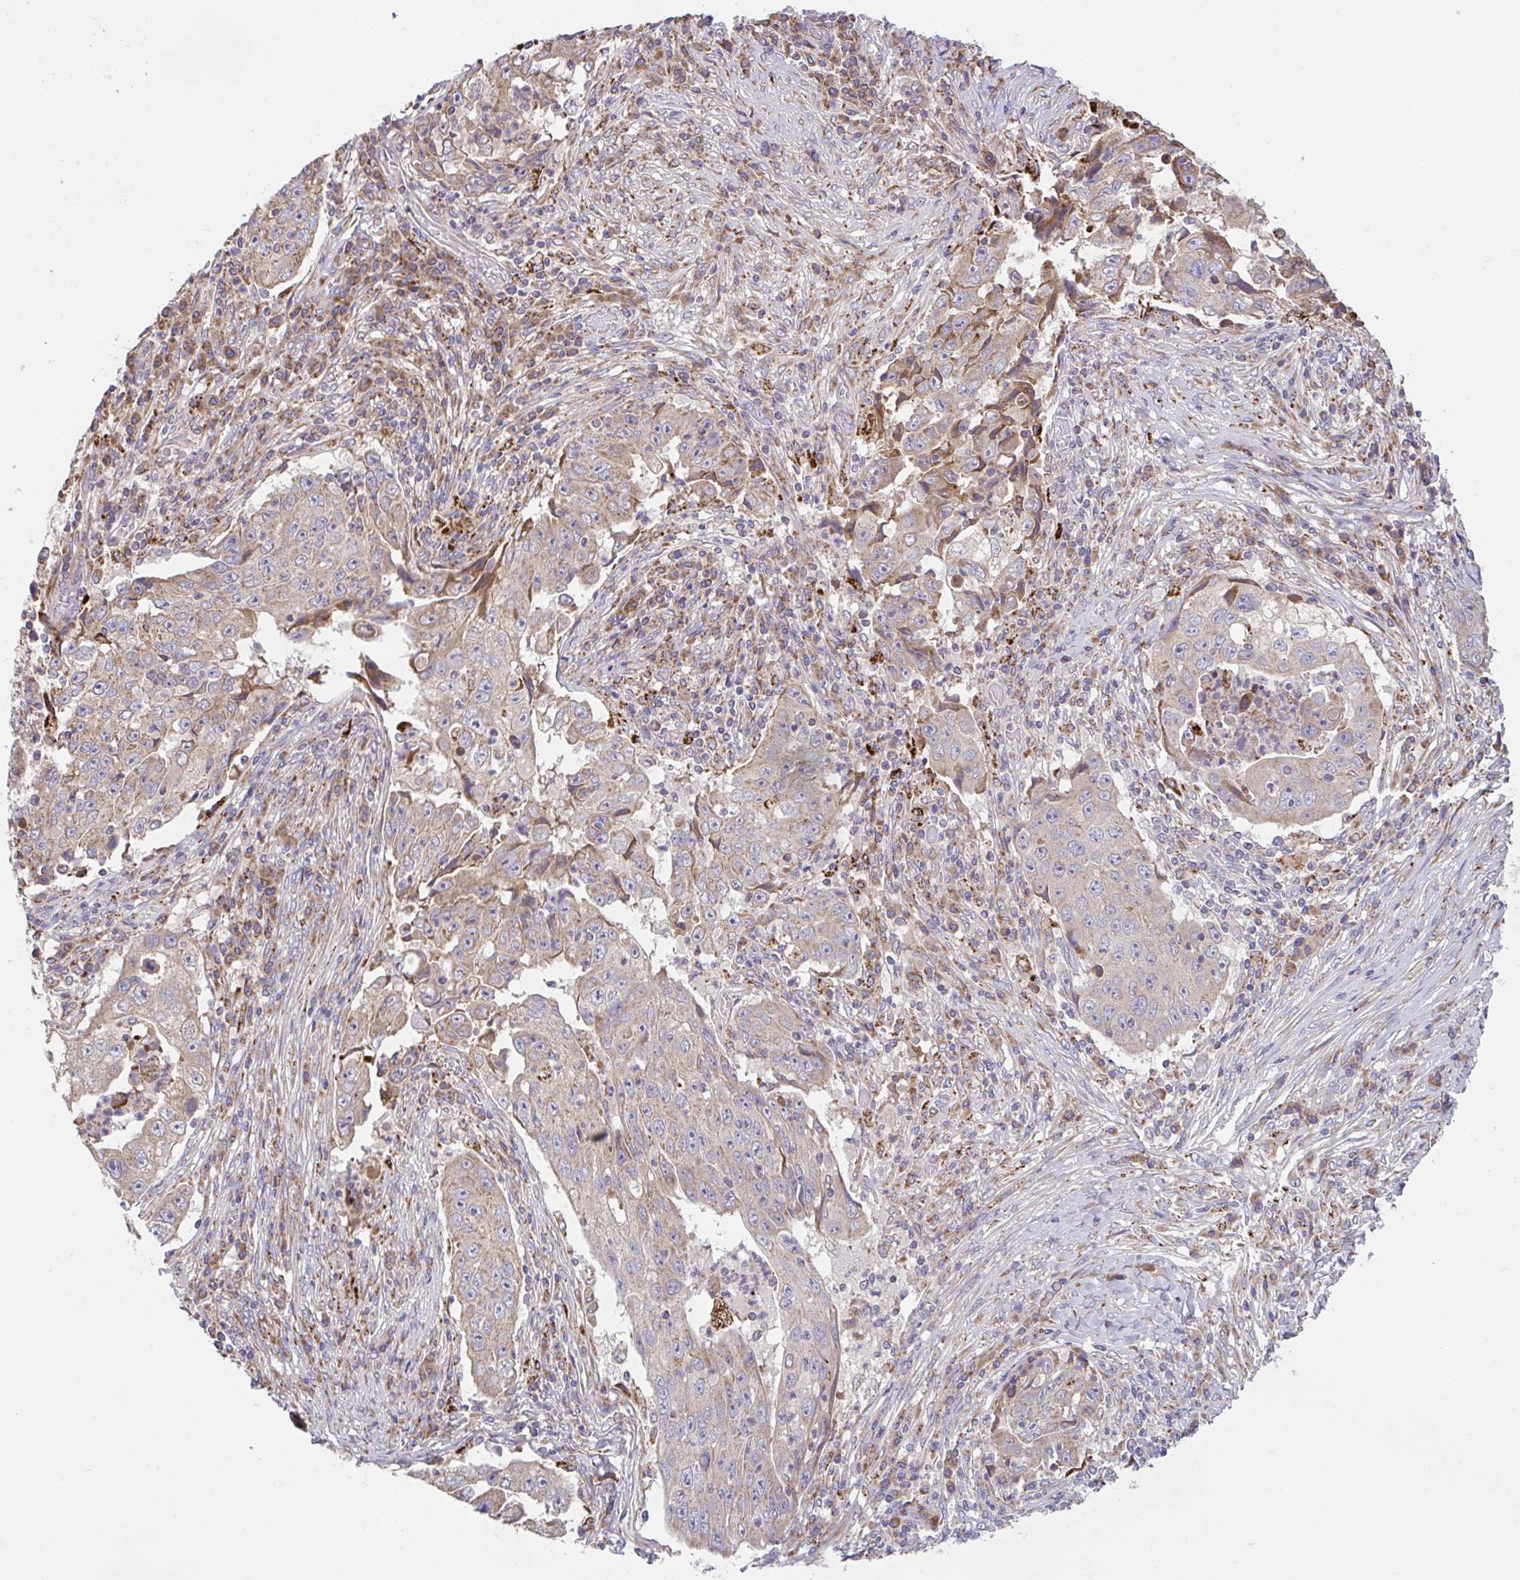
{"staining": {"intensity": "weak", "quantity": "<25%", "location": "cytoplasmic/membranous"}, "tissue": "lung cancer", "cell_type": "Tumor cells", "image_type": "cancer", "snomed": [{"axis": "morphology", "description": "Squamous cell carcinoma, NOS"}, {"axis": "topography", "description": "Lung"}], "caption": "Immunohistochemistry photomicrograph of human lung cancer (squamous cell carcinoma) stained for a protein (brown), which displays no positivity in tumor cells.", "gene": "RALBP1", "patient": {"sex": "male", "age": 64}}